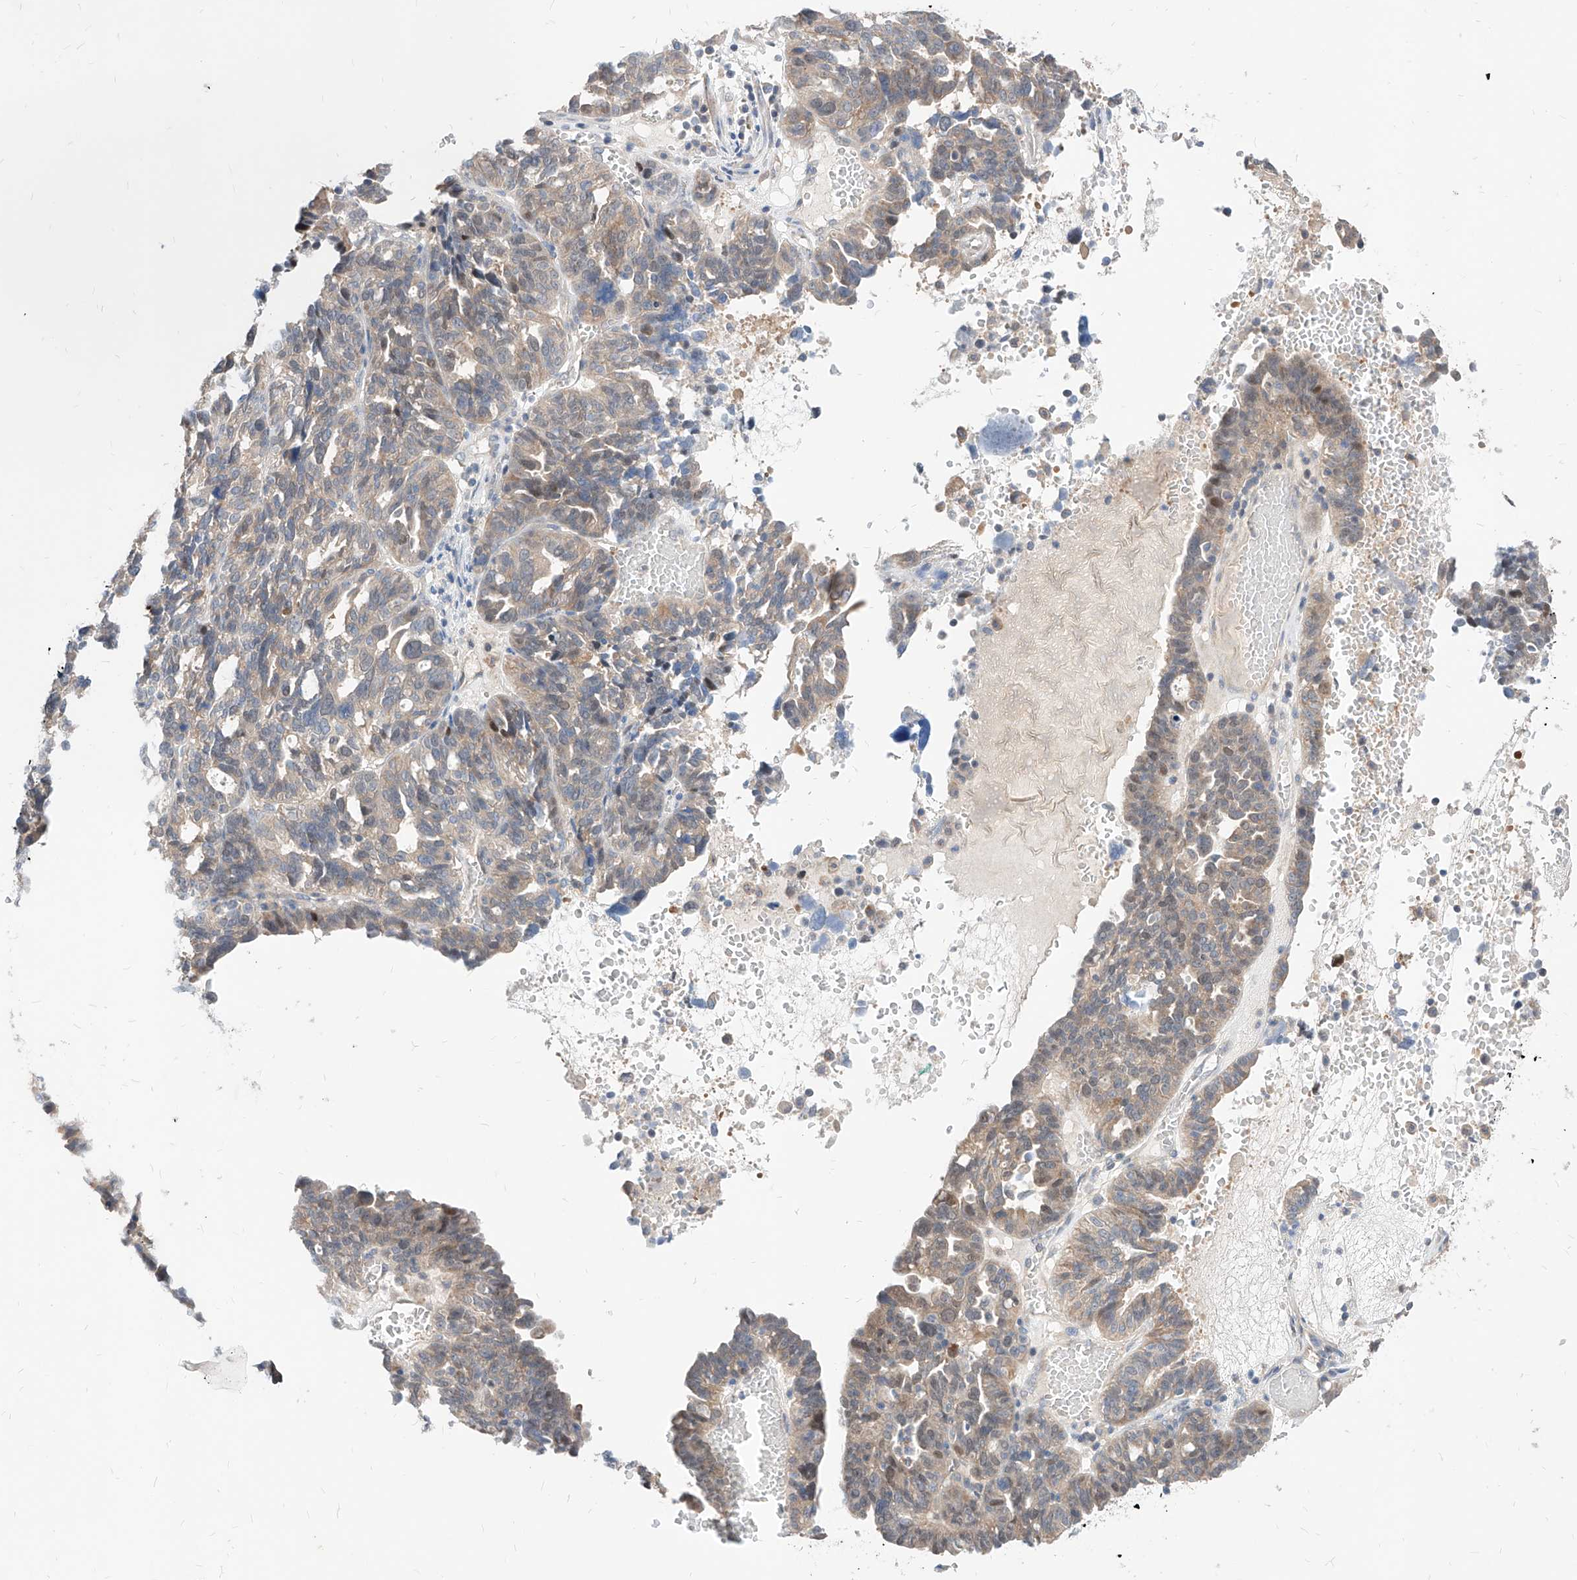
{"staining": {"intensity": "weak", "quantity": "25%-75%", "location": "cytoplasmic/membranous"}, "tissue": "ovarian cancer", "cell_type": "Tumor cells", "image_type": "cancer", "snomed": [{"axis": "morphology", "description": "Cystadenocarcinoma, serous, NOS"}, {"axis": "topography", "description": "Ovary"}], "caption": "Tumor cells demonstrate low levels of weak cytoplasmic/membranous positivity in about 25%-75% of cells in human ovarian cancer (serous cystadenocarcinoma). The staining is performed using DAB (3,3'-diaminobenzidine) brown chromogen to label protein expression. The nuclei are counter-stained blue using hematoxylin.", "gene": "TSNAX", "patient": {"sex": "female", "age": 59}}